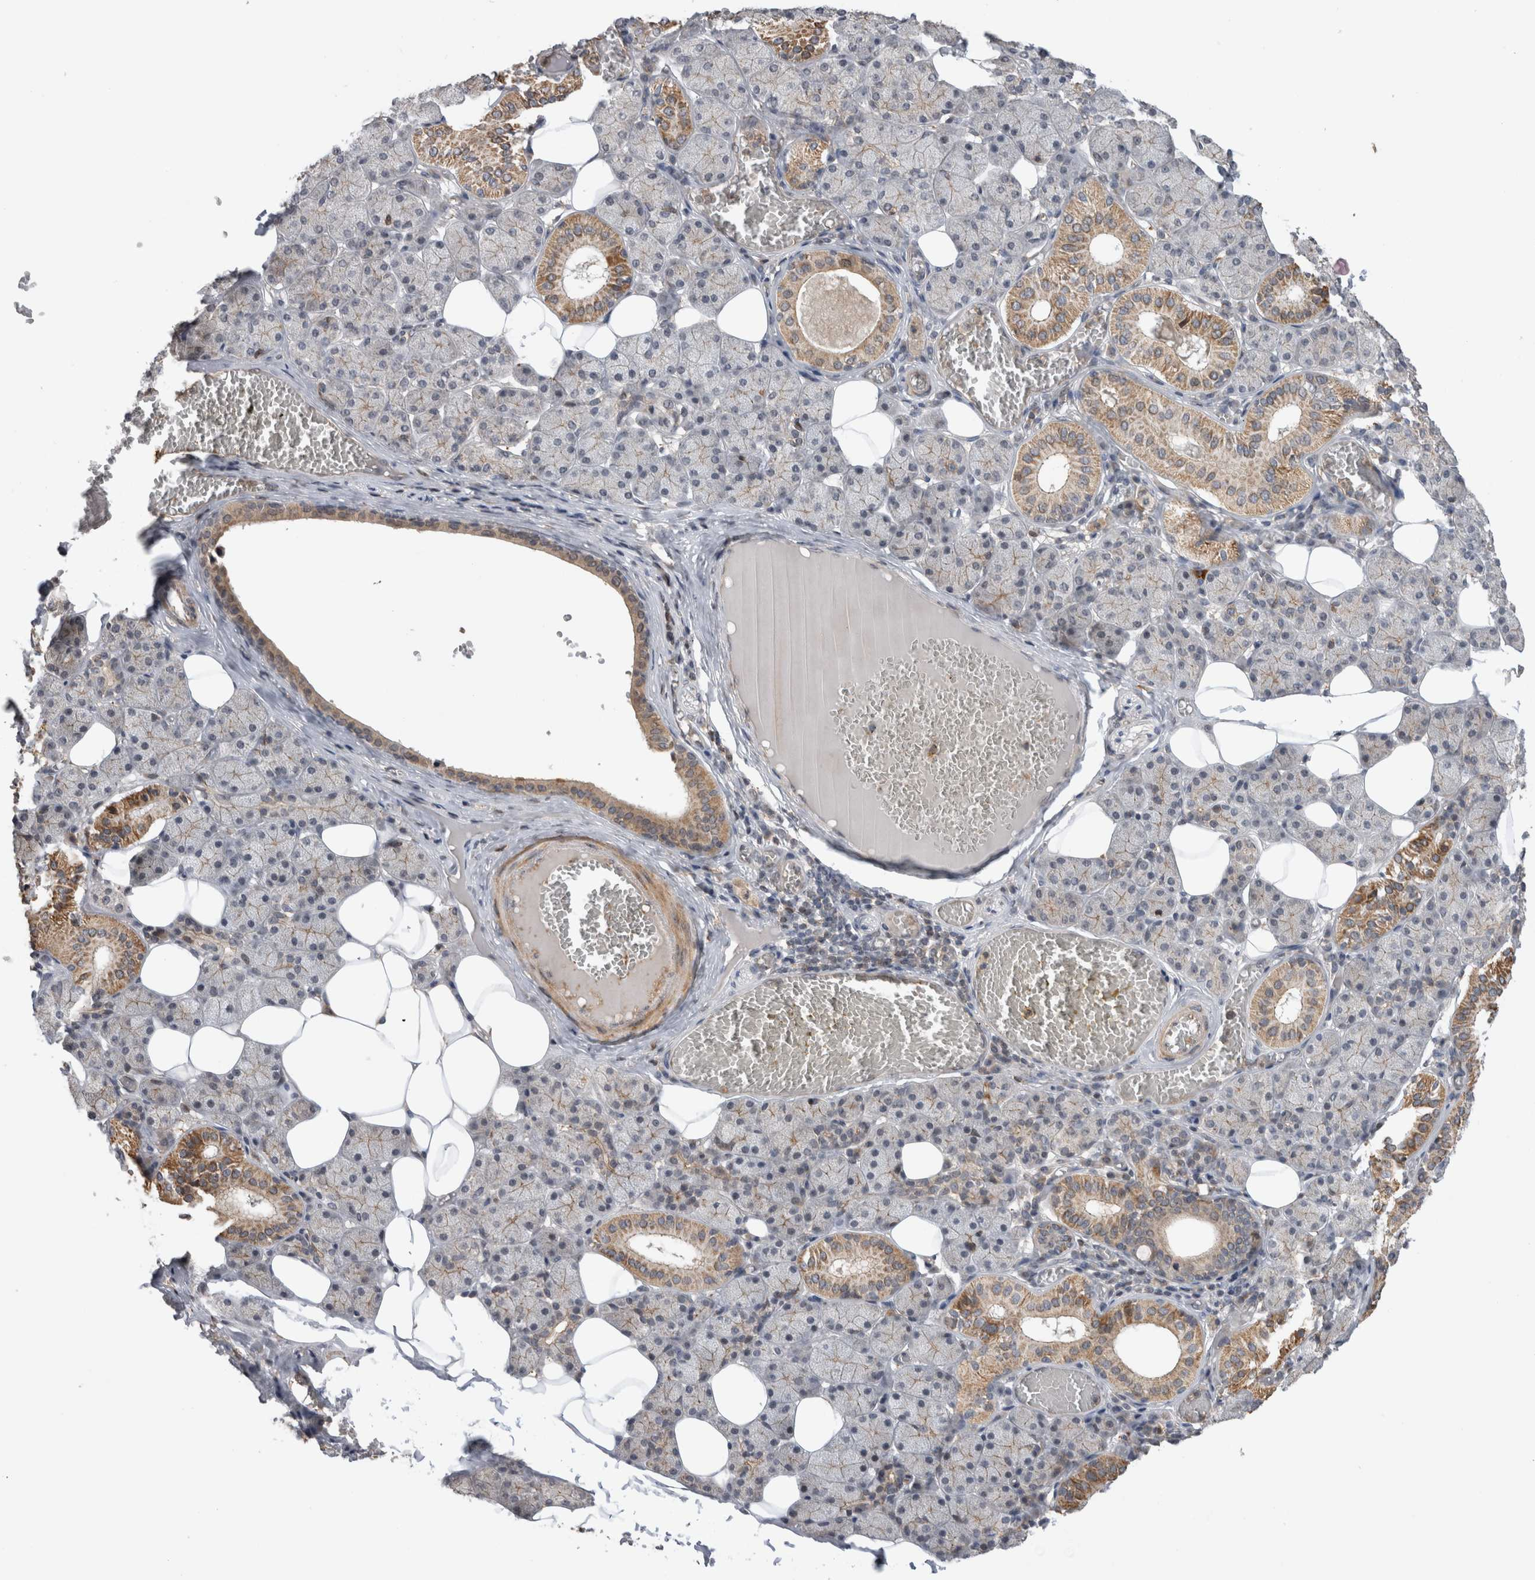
{"staining": {"intensity": "moderate", "quantity": "<25%", "location": "cytoplasmic/membranous"}, "tissue": "salivary gland", "cell_type": "Glandular cells", "image_type": "normal", "snomed": [{"axis": "morphology", "description": "Normal tissue, NOS"}, {"axis": "topography", "description": "Salivary gland"}], "caption": "The immunohistochemical stain shows moderate cytoplasmic/membranous expression in glandular cells of benign salivary gland. The staining was performed using DAB (3,3'-diaminobenzidine), with brown indicating positive protein expression. Nuclei are stained blue with hematoxylin.", "gene": "KCNIP1", "patient": {"sex": "female", "age": 33}}